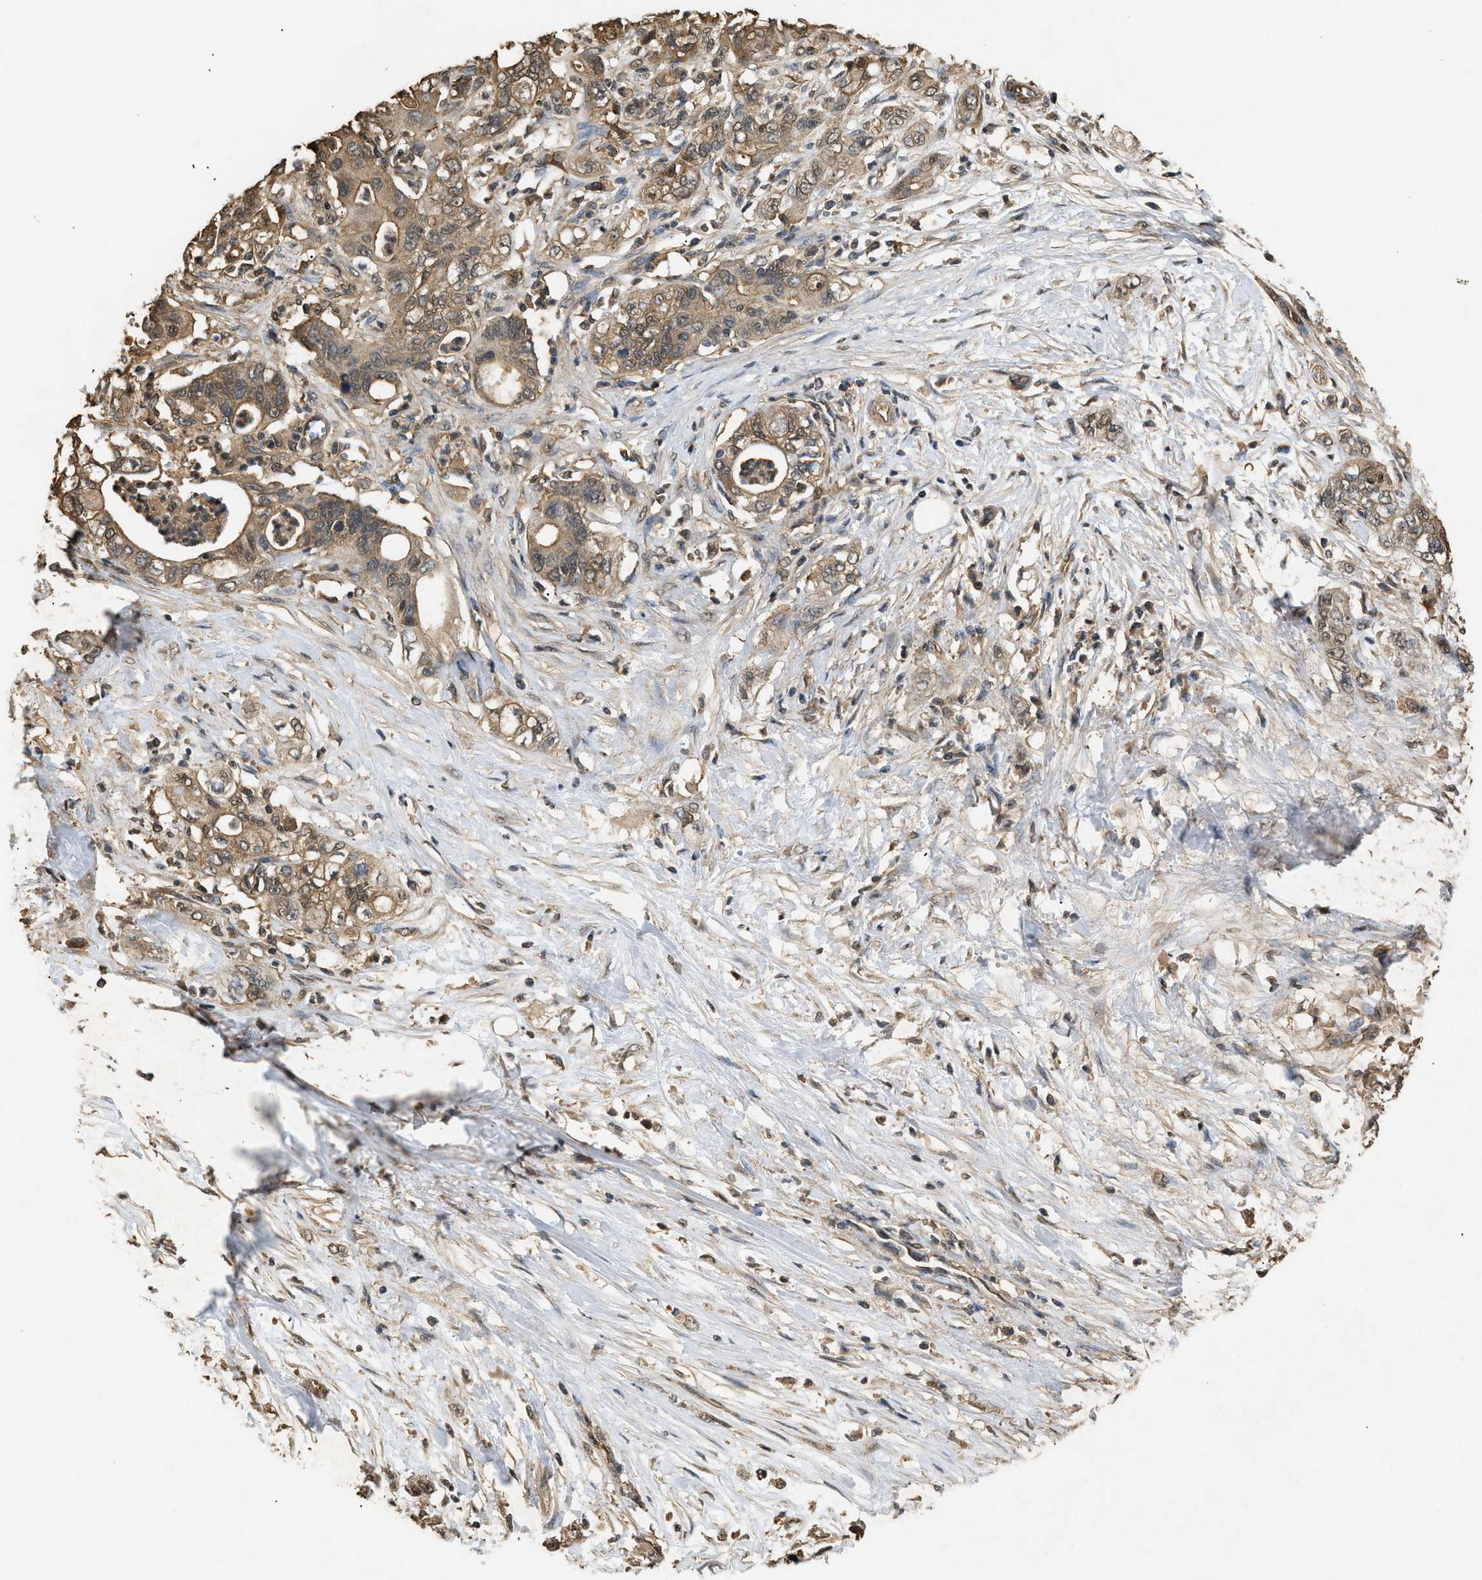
{"staining": {"intensity": "moderate", "quantity": ">75%", "location": "cytoplasmic/membranous"}, "tissue": "pancreatic cancer", "cell_type": "Tumor cells", "image_type": "cancer", "snomed": [{"axis": "morphology", "description": "Adenocarcinoma, NOS"}, {"axis": "topography", "description": "Pancreas"}], "caption": "This is a histology image of IHC staining of pancreatic cancer (adenocarcinoma), which shows moderate positivity in the cytoplasmic/membranous of tumor cells.", "gene": "CALM1", "patient": {"sex": "male", "age": 70}}